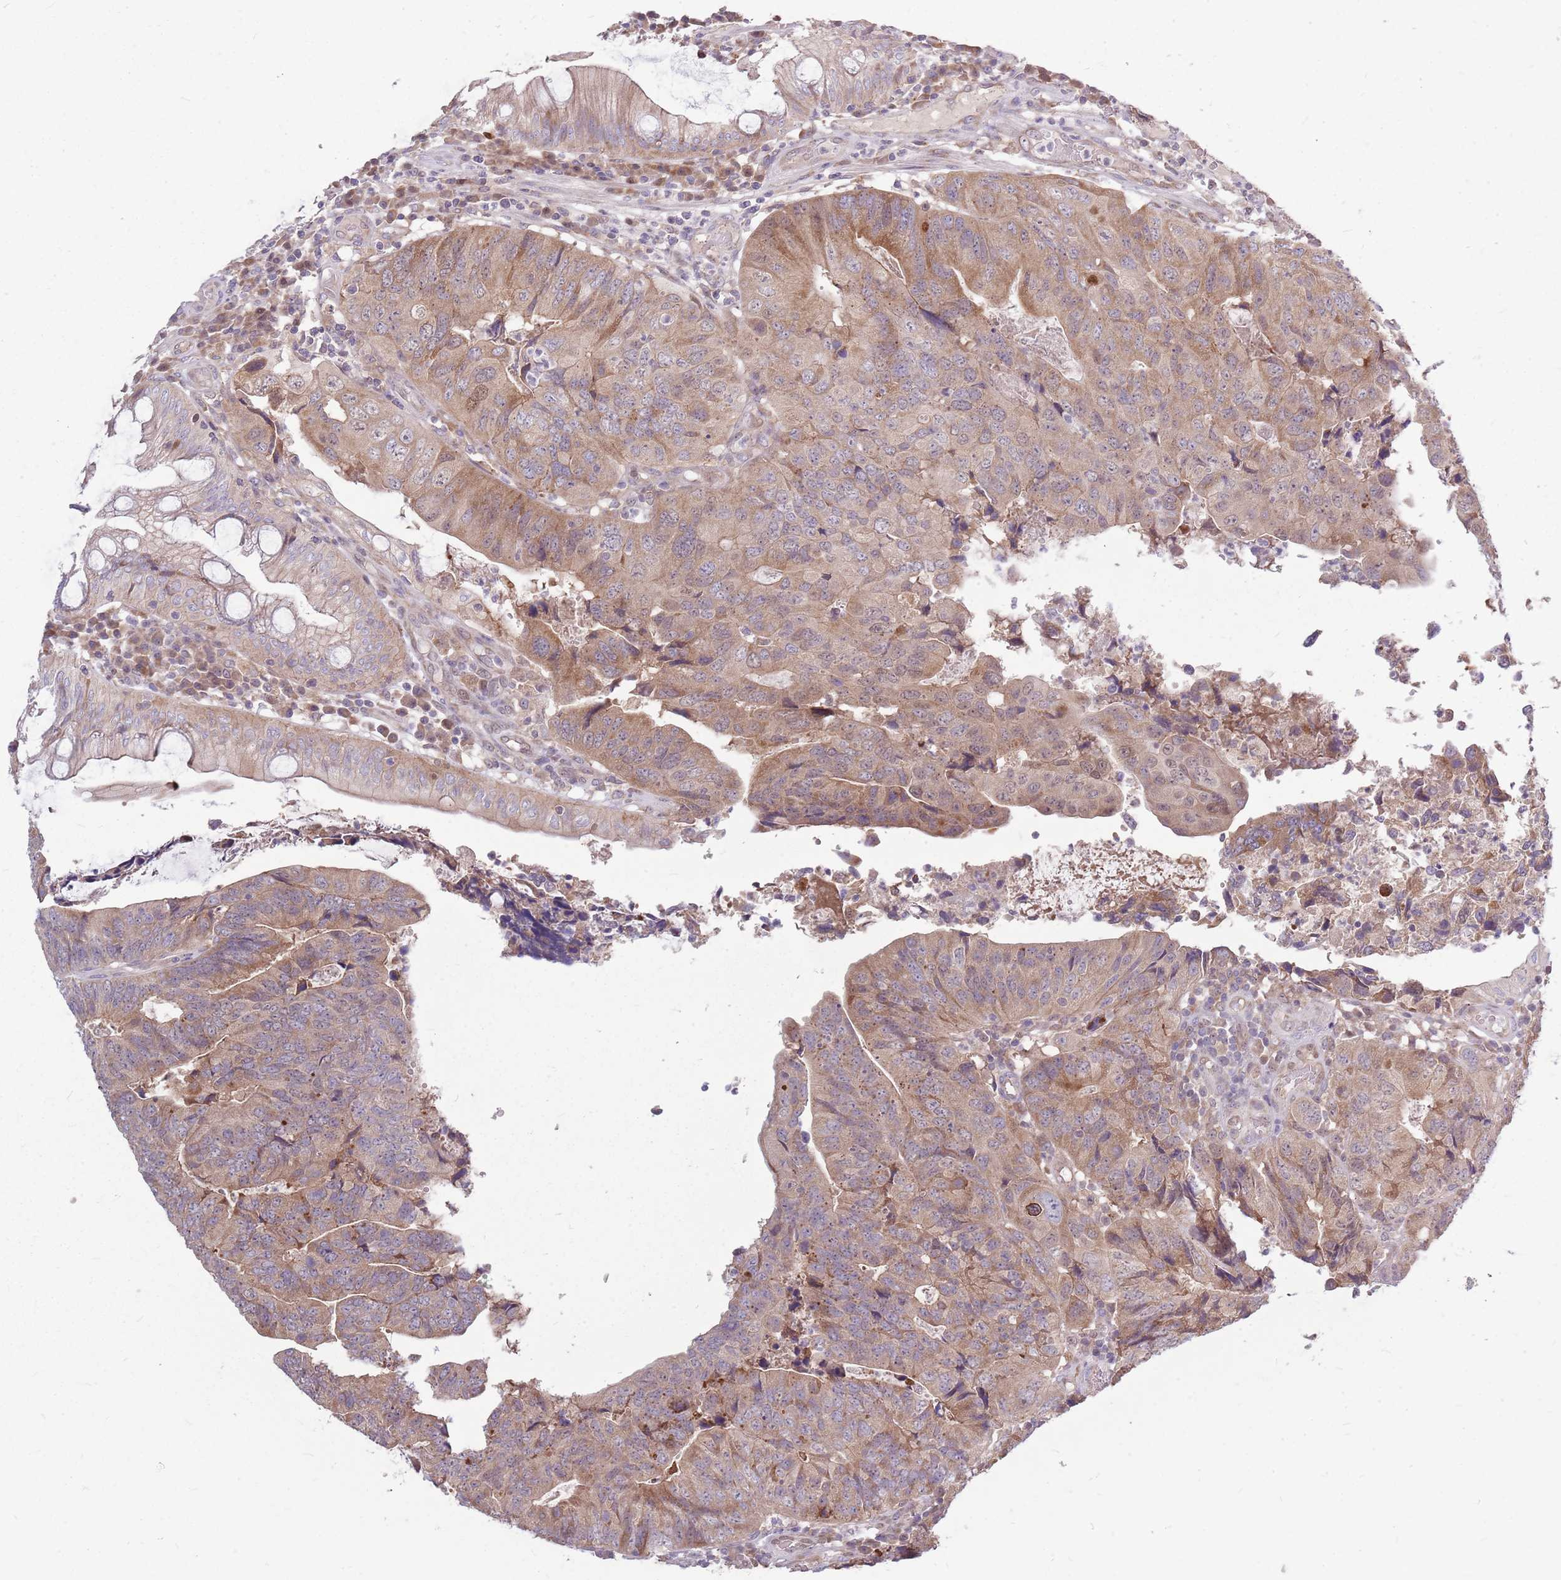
{"staining": {"intensity": "moderate", "quantity": ">75%", "location": "cytoplasmic/membranous"}, "tissue": "colorectal cancer", "cell_type": "Tumor cells", "image_type": "cancer", "snomed": [{"axis": "morphology", "description": "Adenocarcinoma, NOS"}, {"axis": "topography", "description": "Colon"}], "caption": "Immunohistochemistry (IHC) photomicrograph of neoplastic tissue: colorectal cancer stained using IHC displays medium levels of moderate protein expression localized specifically in the cytoplasmic/membranous of tumor cells, appearing as a cytoplasmic/membranous brown color.", "gene": "PPP1R27", "patient": {"sex": "female", "age": 67}}